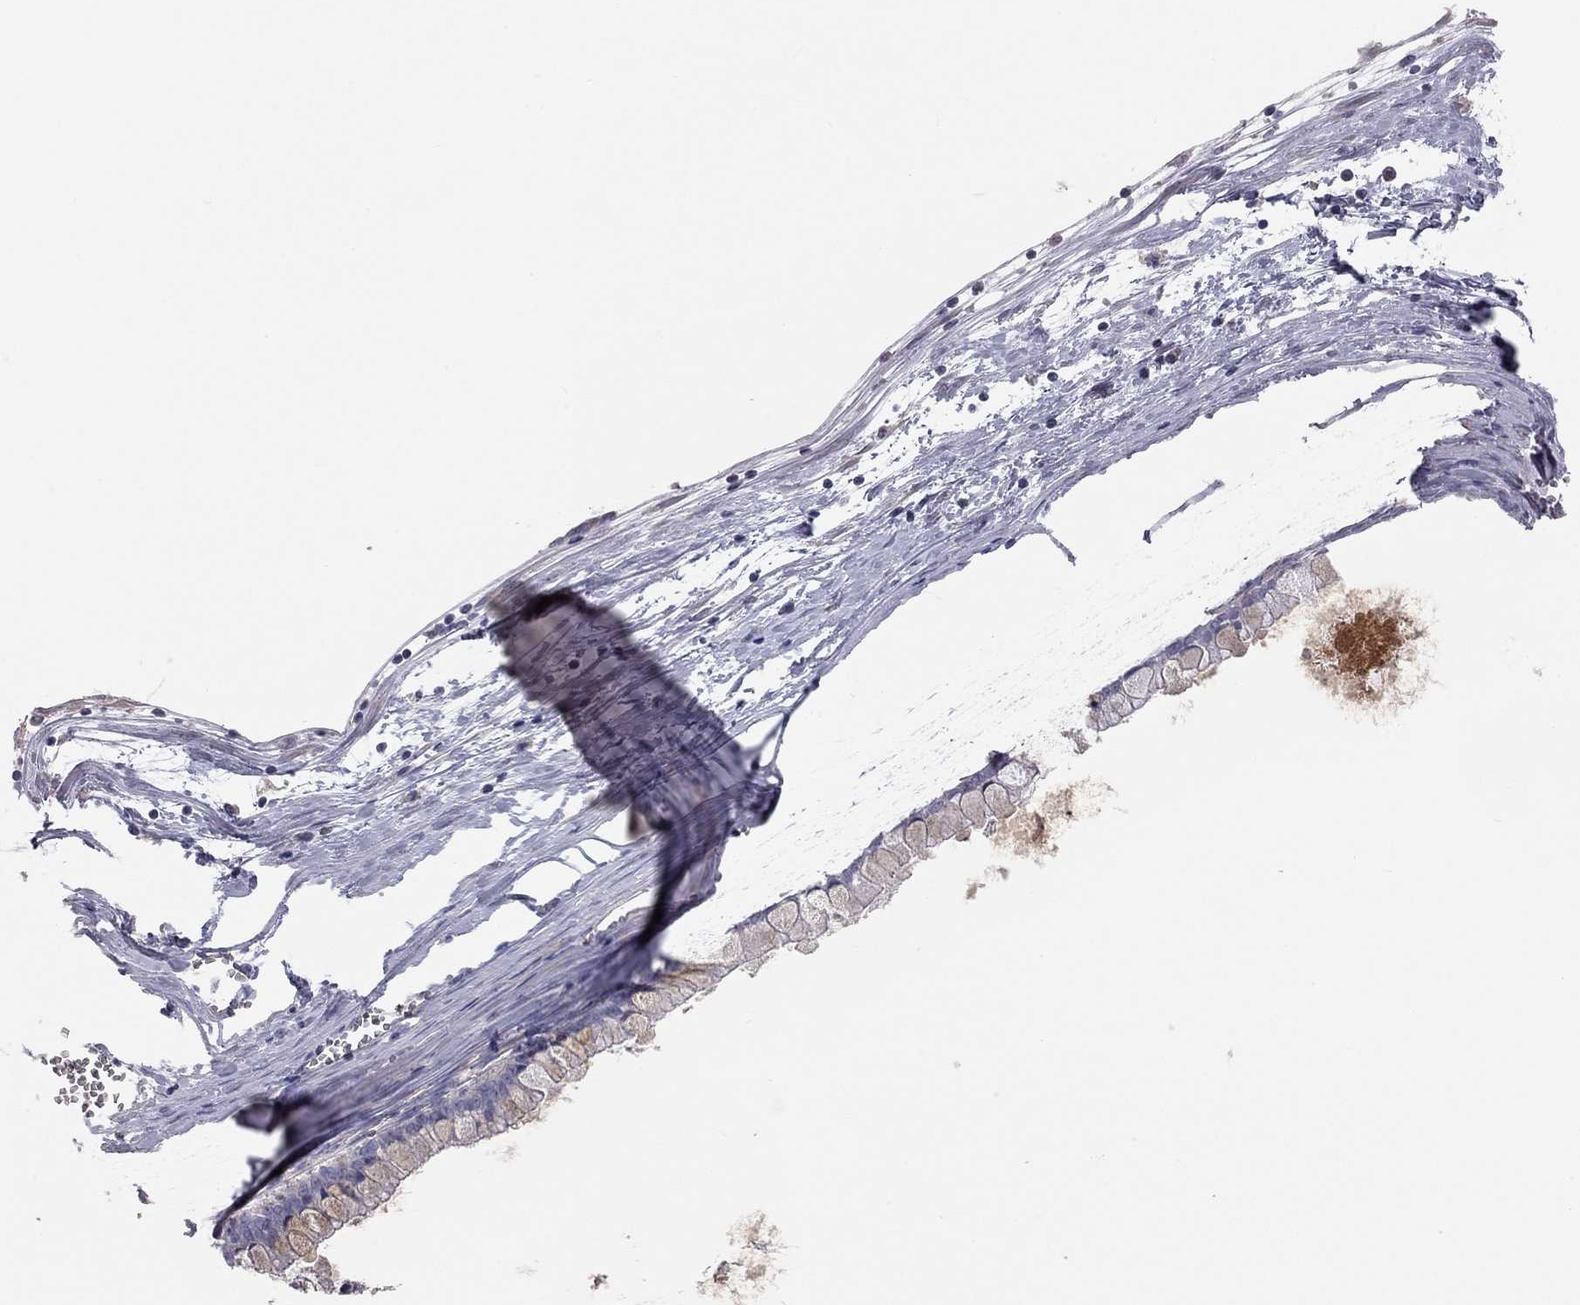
{"staining": {"intensity": "negative", "quantity": "none", "location": "none"}, "tissue": "ovarian cancer", "cell_type": "Tumor cells", "image_type": "cancer", "snomed": [{"axis": "morphology", "description": "Cystadenocarcinoma, mucinous, NOS"}, {"axis": "topography", "description": "Ovary"}], "caption": "Tumor cells show no significant staining in mucinous cystadenocarcinoma (ovarian).", "gene": "GPRC5B", "patient": {"sex": "female", "age": 67}}